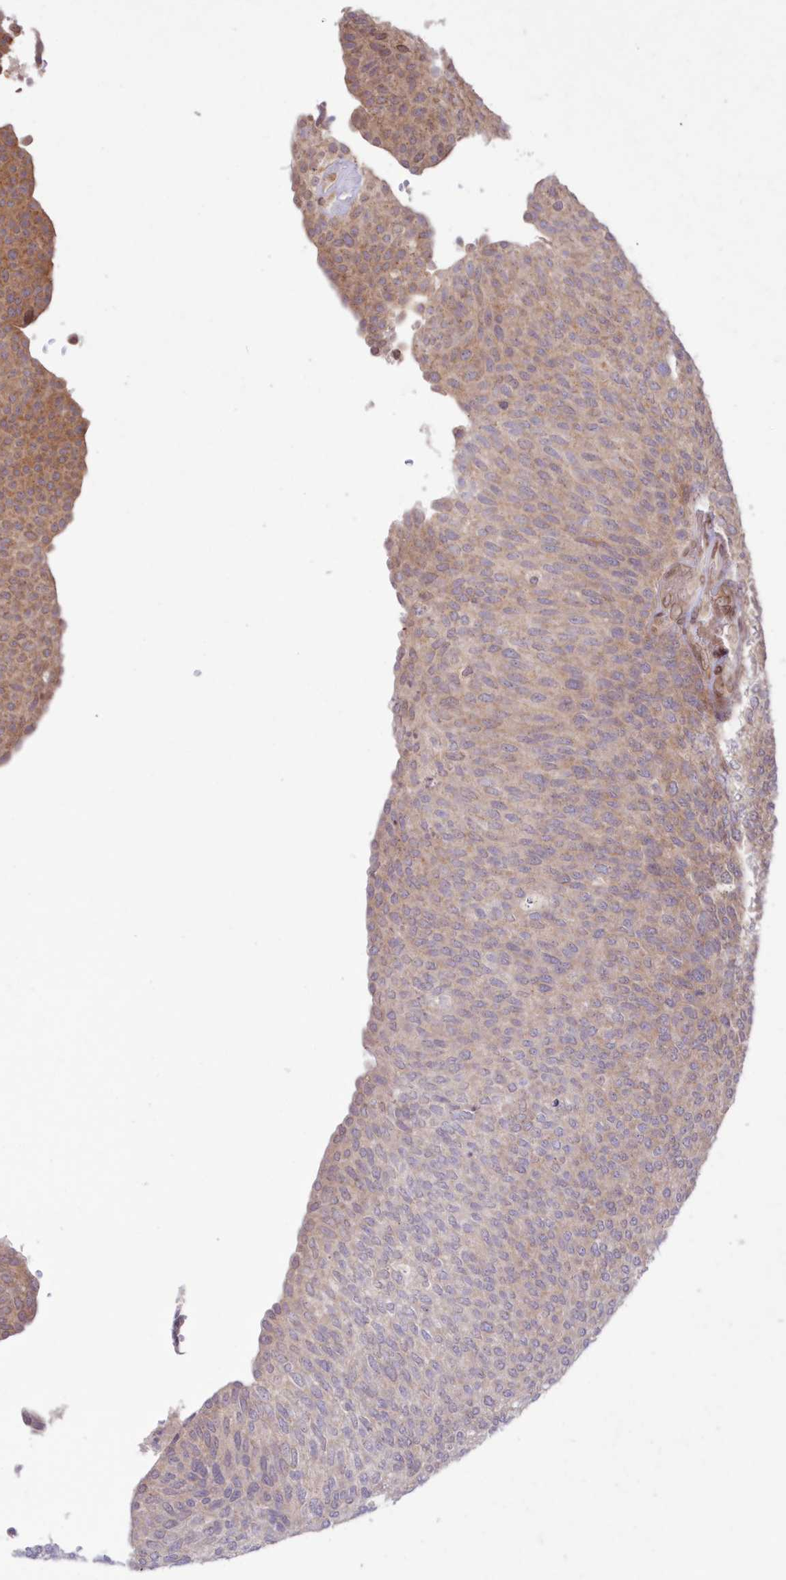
{"staining": {"intensity": "weak", "quantity": ">75%", "location": "cytoplasmic/membranous"}, "tissue": "urothelial cancer", "cell_type": "Tumor cells", "image_type": "cancer", "snomed": [{"axis": "morphology", "description": "Urothelial carcinoma, Low grade"}, {"axis": "topography", "description": "Urinary bladder"}], "caption": "Immunohistochemistry (IHC) micrograph of neoplastic tissue: human urothelial carcinoma (low-grade) stained using IHC shows low levels of weak protein expression localized specifically in the cytoplasmic/membranous of tumor cells, appearing as a cytoplasmic/membranous brown color.", "gene": "DNAJC27", "patient": {"sex": "female", "age": 79}}